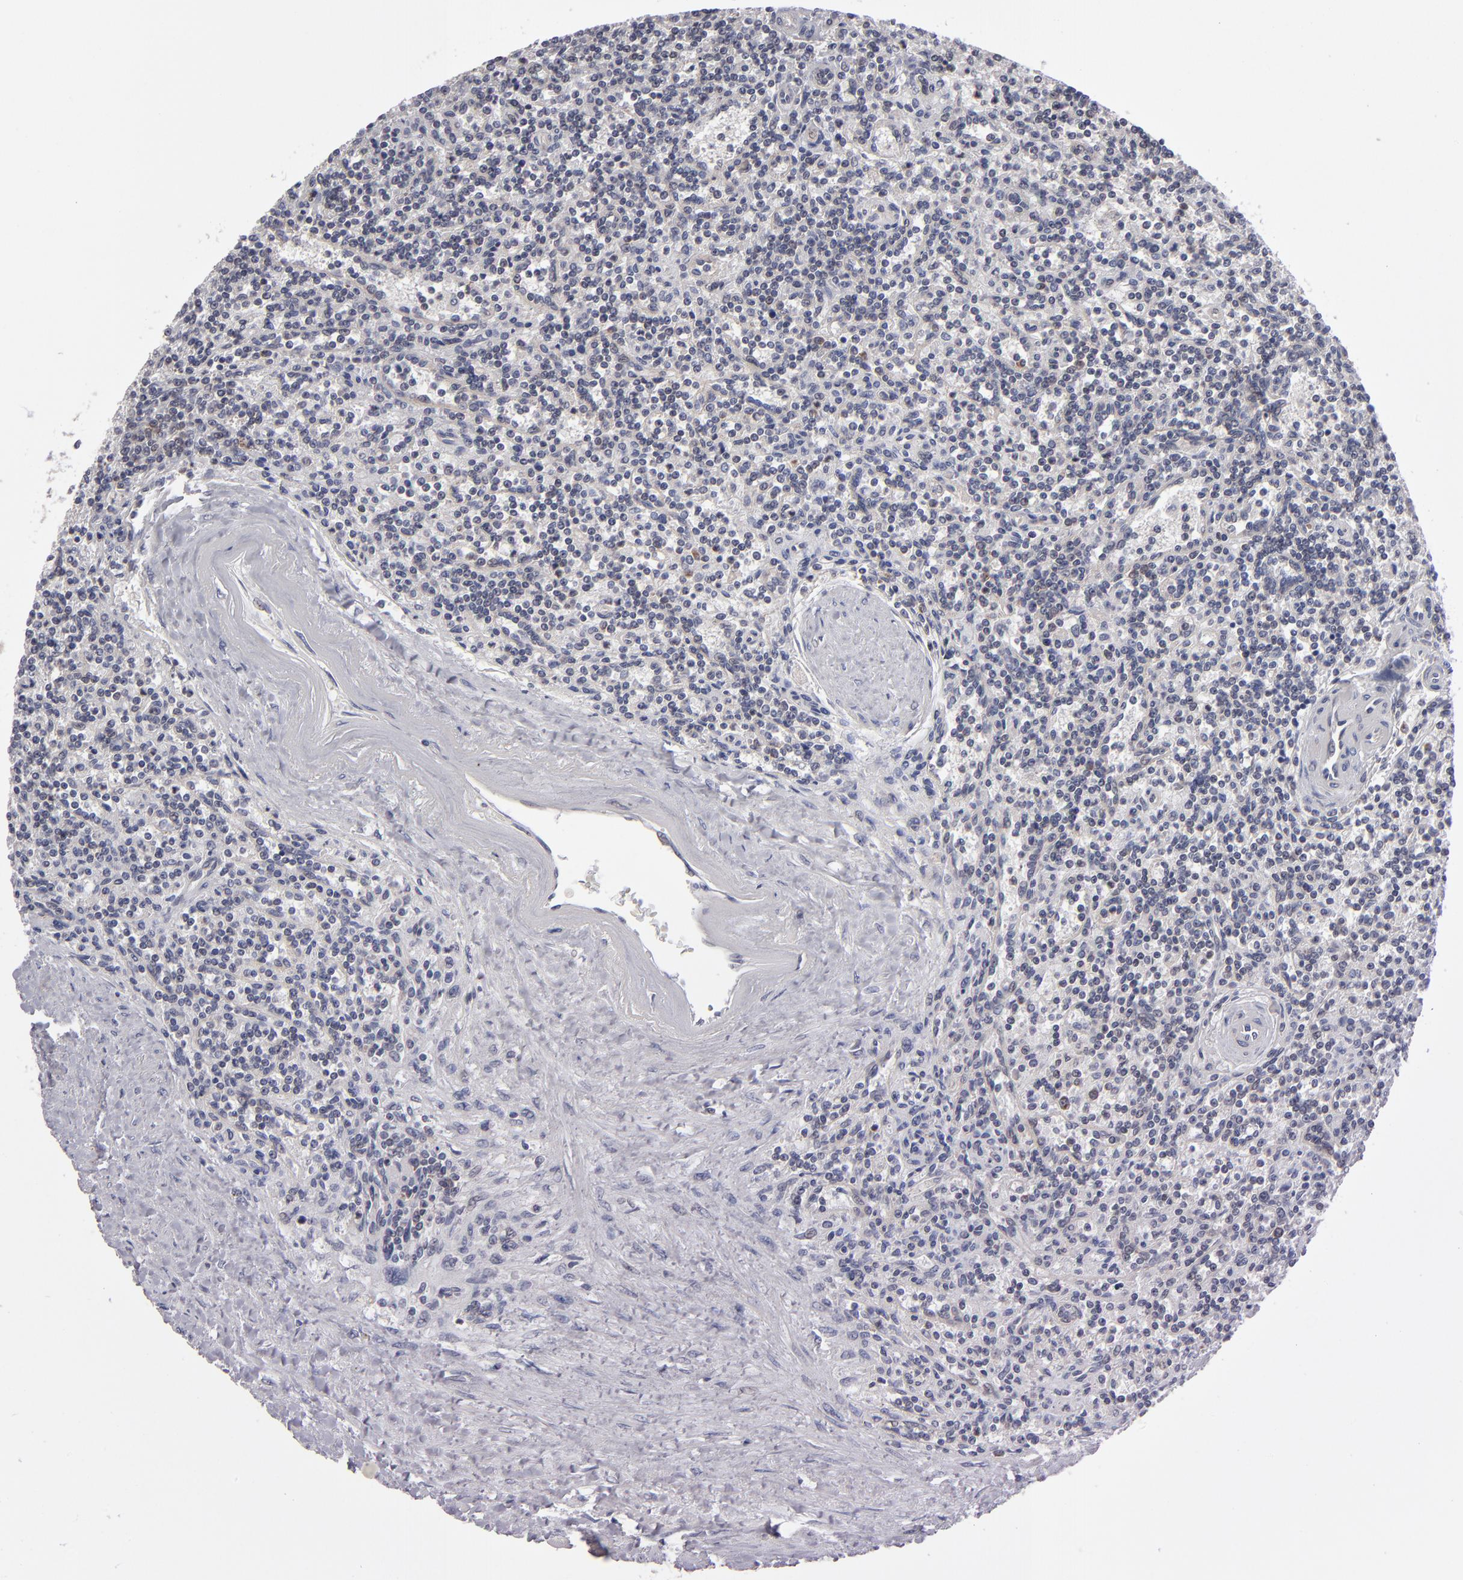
{"staining": {"intensity": "negative", "quantity": "none", "location": "none"}, "tissue": "lymphoma", "cell_type": "Tumor cells", "image_type": "cancer", "snomed": [{"axis": "morphology", "description": "Malignant lymphoma, non-Hodgkin's type, Low grade"}, {"axis": "topography", "description": "Spleen"}], "caption": "High power microscopy histopathology image of an immunohistochemistry (IHC) photomicrograph of lymphoma, revealing no significant expression in tumor cells.", "gene": "GLCCI1", "patient": {"sex": "male", "age": 73}}